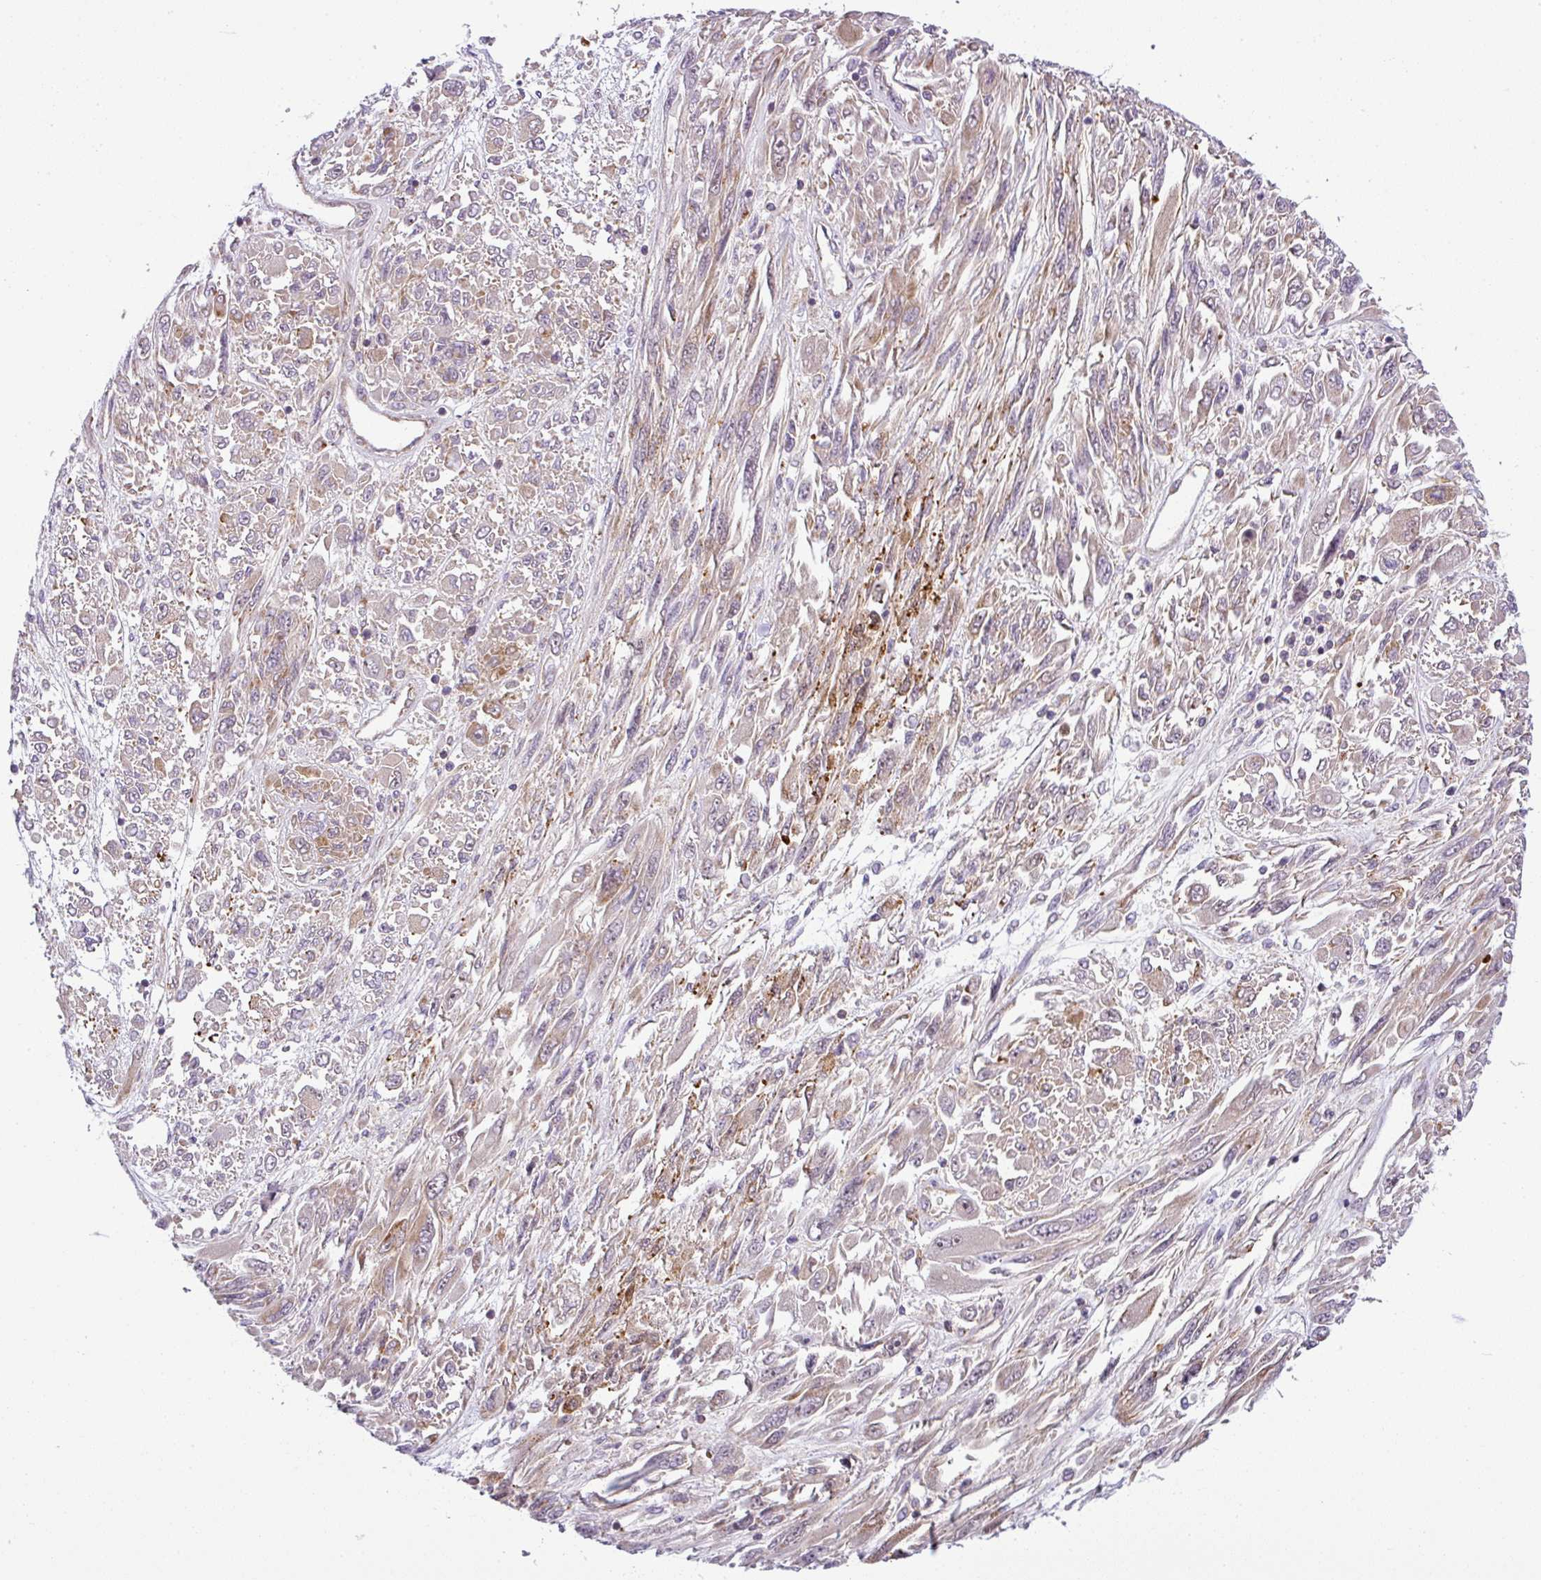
{"staining": {"intensity": "weak", "quantity": "25%-75%", "location": "cytoplasmic/membranous"}, "tissue": "melanoma", "cell_type": "Tumor cells", "image_type": "cancer", "snomed": [{"axis": "morphology", "description": "Malignant melanoma, NOS"}, {"axis": "topography", "description": "Skin"}], "caption": "This is an image of immunohistochemistry (IHC) staining of melanoma, which shows weak staining in the cytoplasmic/membranous of tumor cells.", "gene": "NDUFB2", "patient": {"sex": "female", "age": 91}}